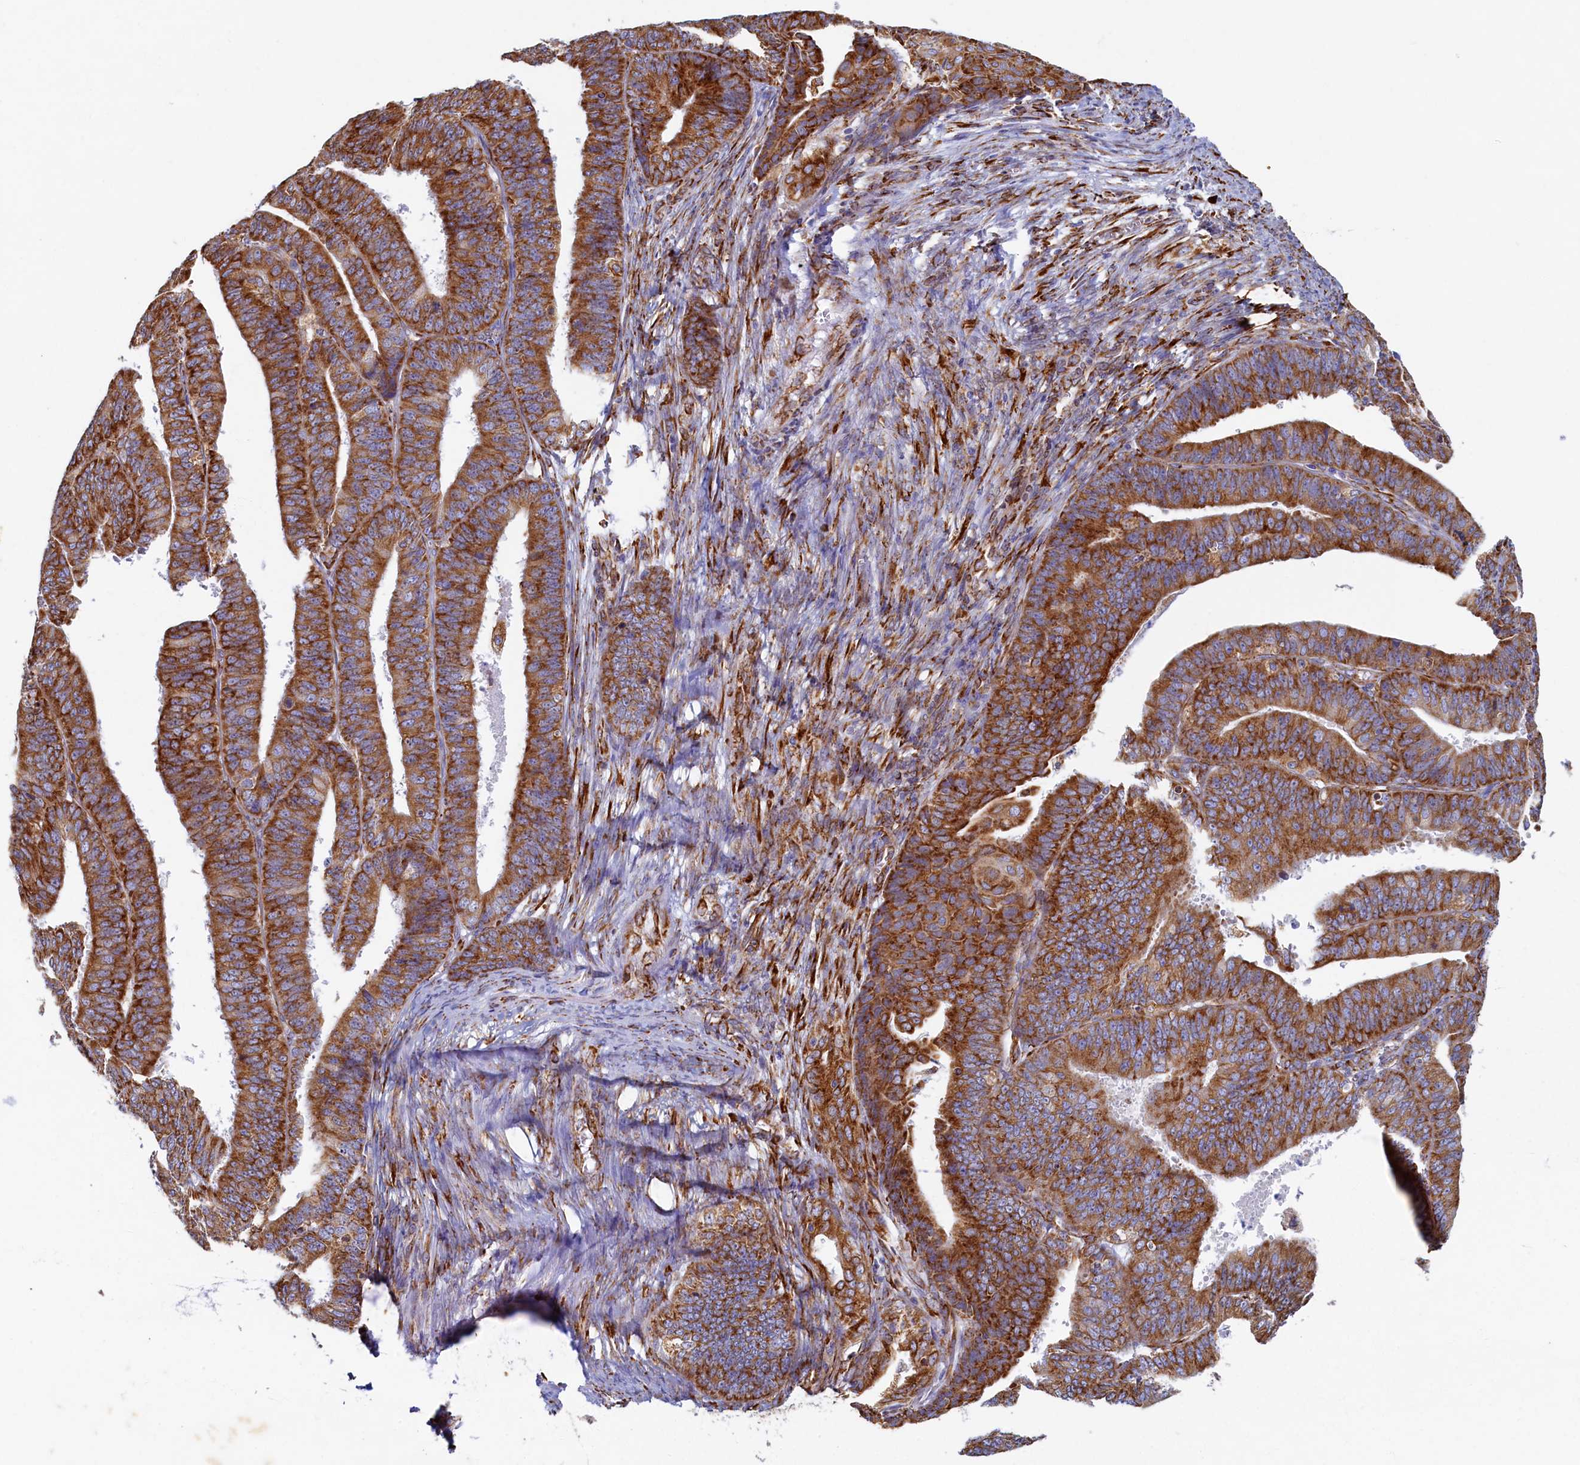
{"staining": {"intensity": "strong", "quantity": ">75%", "location": "cytoplasmic/membranous"}, "tissue": "endometrial cancer", "cell_type": "Tumor cells", "image_type": "cancer", "snomed": [{"axis": "morphology", "description": "Adenocarcinoma, NOS"}, {"axis": "topography", "description": "Endometrium"}], "caption": "The image displays a brown stain indicating the presence of a protein in the cytoplasmic/membranous of tumor cells in endometrial cancer.", "gene": "TMEM18", "patient": {"sex": "female", "age": 73}}